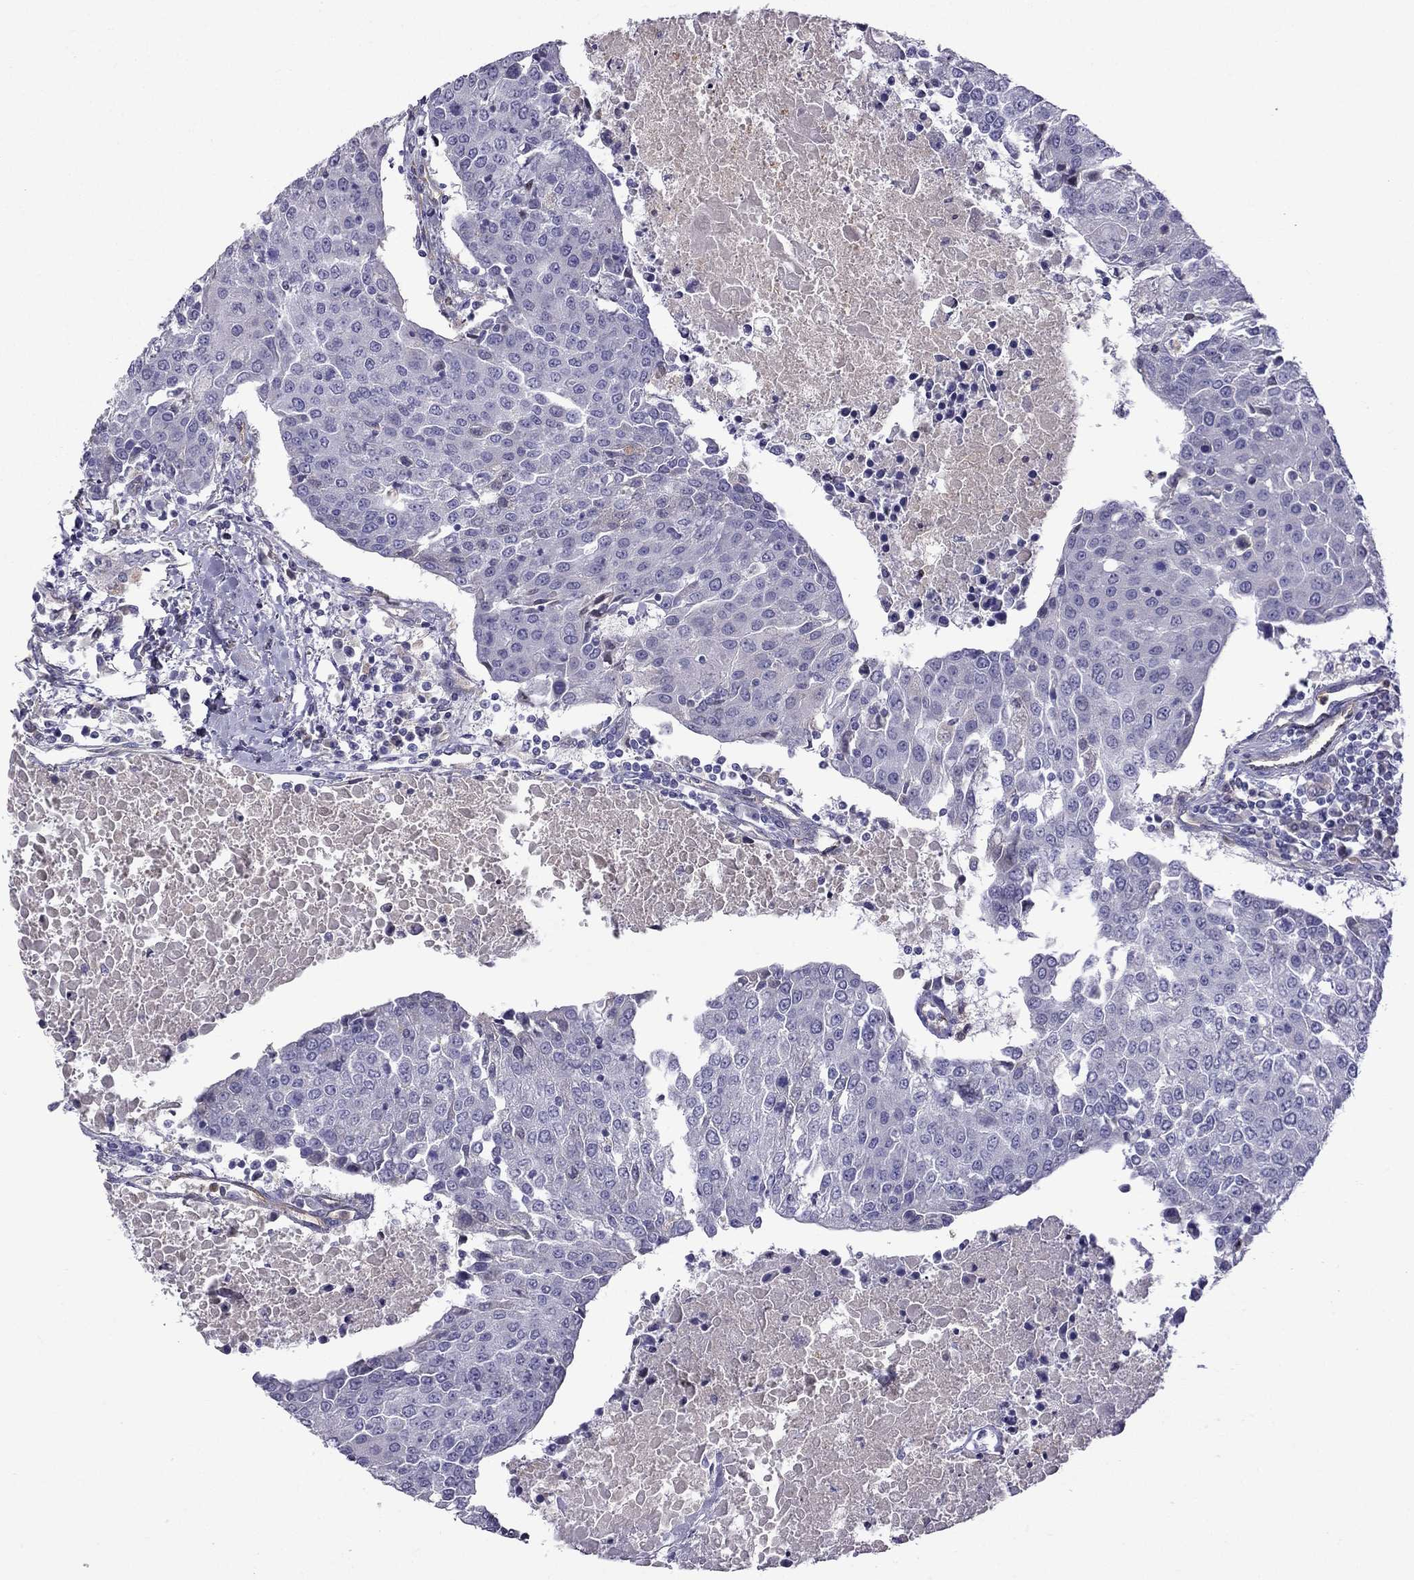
{"staining": {"intensity": "negative", "quantity": "none", "location": "none"}, "tissue": "urothelial cancer", "cell_type": "Tumor cells", "image_type": "cancer", "snomed": [{"axis": "morphology", "description": "Urothelial carcinoma, High grade"}, {"axis": "topography", "description": "Urinary bladder"}], "caption": "Tumor cells are negative for protein expression in human urothelial cancer. (DAB (3,3'-diaminobenzidine) immunohistochemistry (IHC), high magnification).", "gene": "STOML3", "patient": {"sex": "female", "age": 85}}